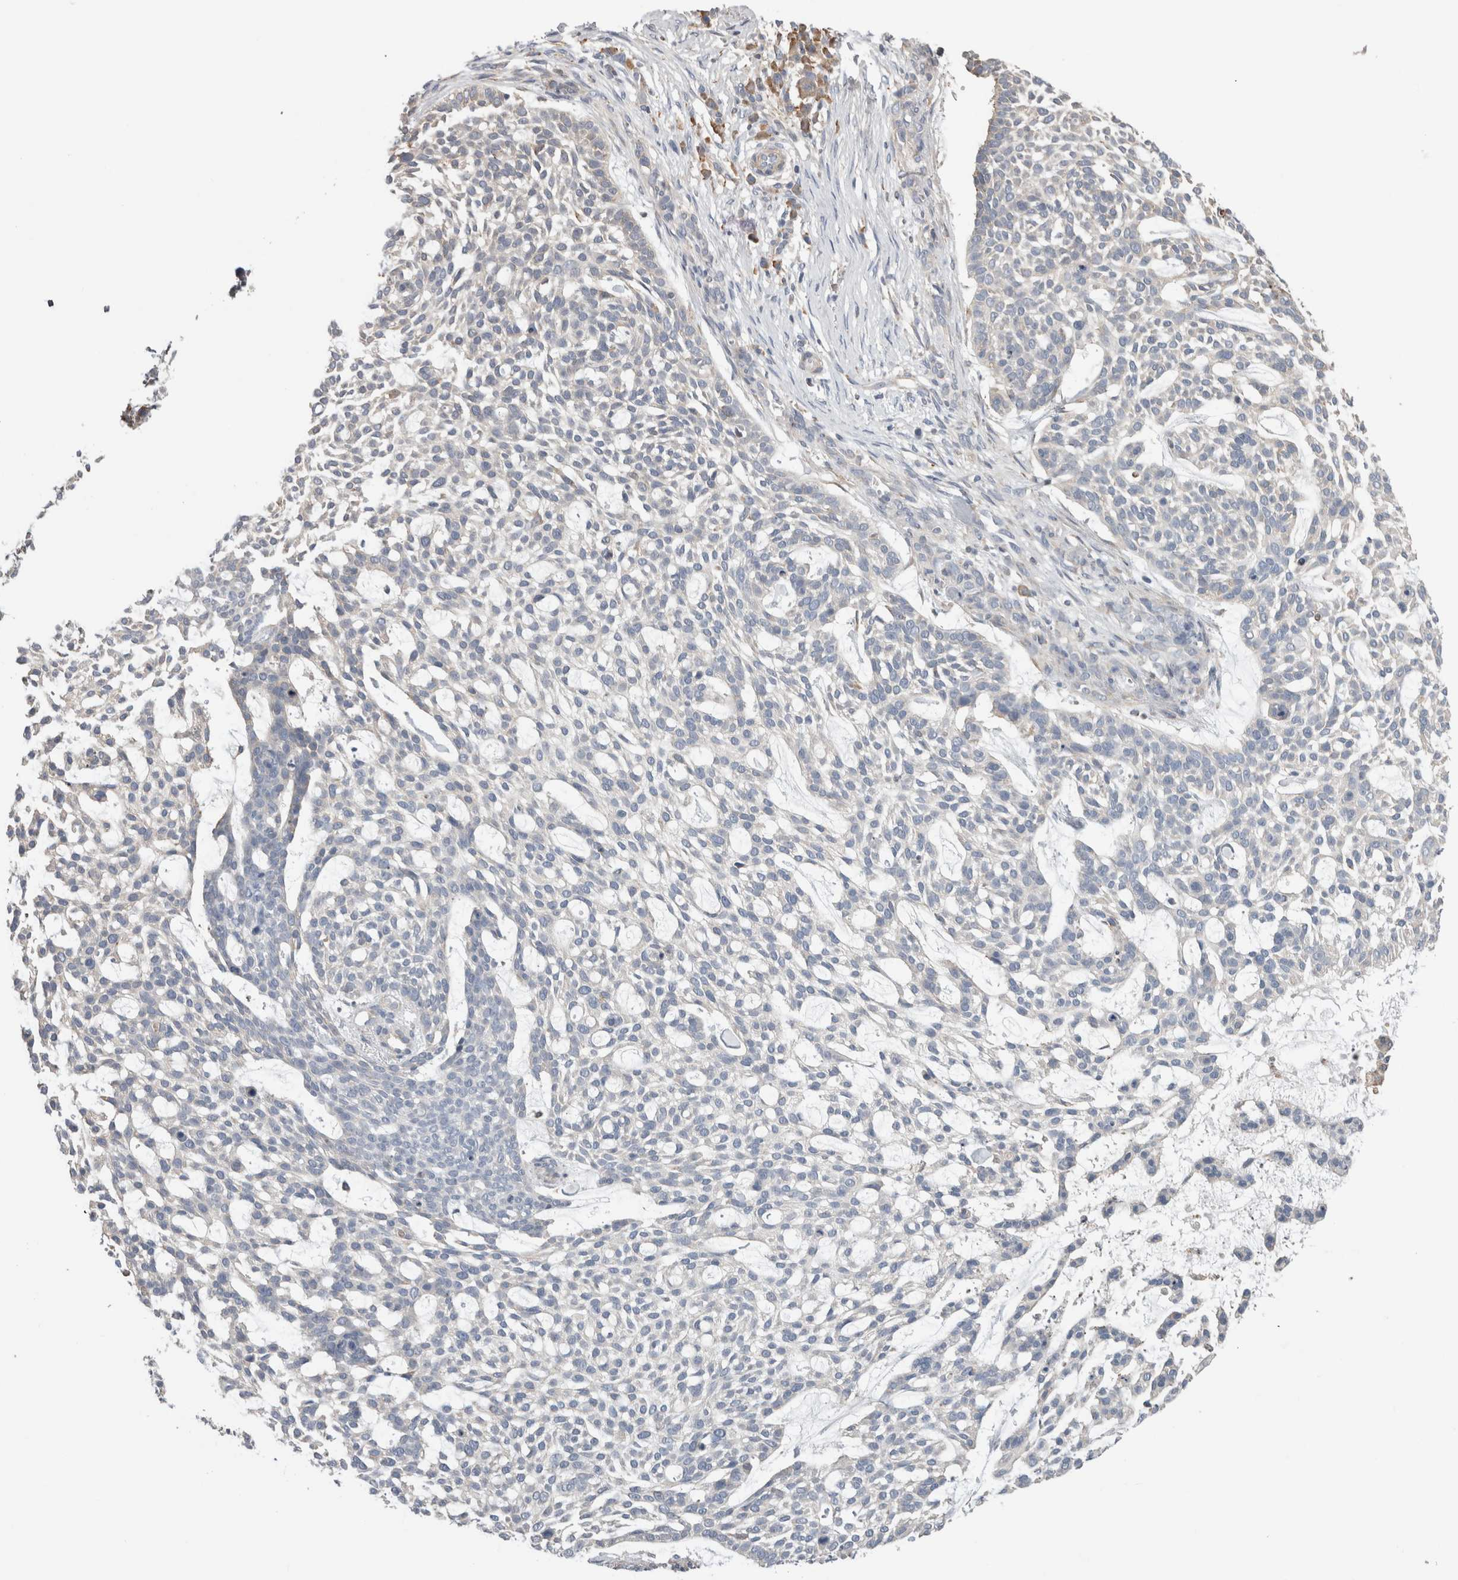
{"staining": {"intensity": "negative", "quantity": "none", "location": "none"}, "tissue": "skin cancer", "cell_type": "Tumor cells", "image_type": "cancer", "snomed": [{"axis": "morphology", "description": "Basal cell carcinoma"}, {"axis": "topography", "description": "Skin"}], "caption": "The histopathology image reveals no significant expression in tumor cells of skin basal cell carcinoma.", "gene": "SMAP2", "patient": {"sex": "female", "age": 64}}